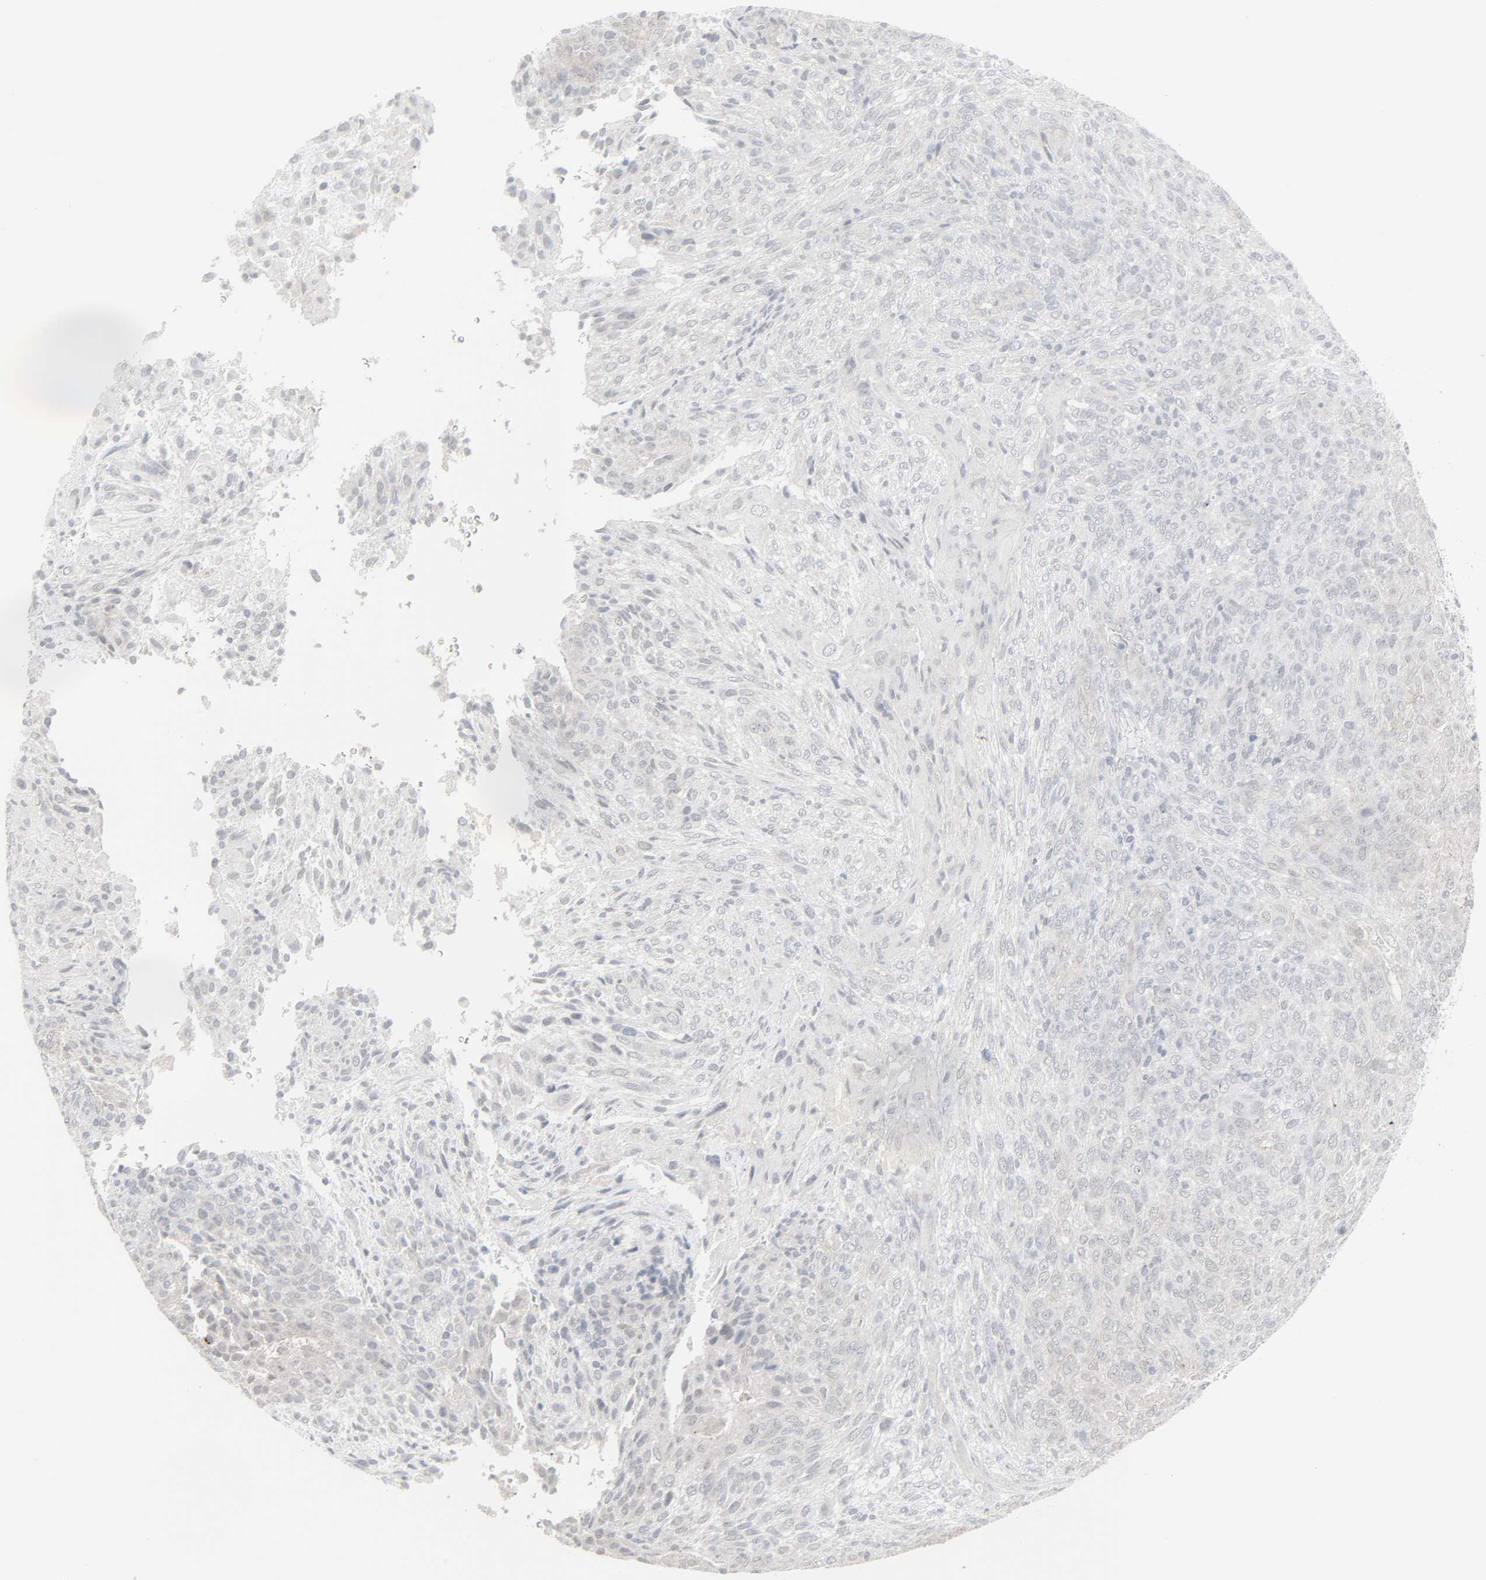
{"staining": {"intensity": "negative", "quantity": "none", "location": "none"}, "tissue": "glioma", "cell_type": "Tumor cells", "image_type": "cancer", "snomed": [{"axis": "morphology", "description": "Glioma, malignant, High grade"}, {"axis": "topography", "description": "Cerebral cortex"}], "caption": "This is an immunohistochemistry (IHC) histopathology image of malignant glioma (high-grade). There is no positivity in tumor cells.", "gene": "NEUROD1", "patient": {"sex": "female", "age": 55}}